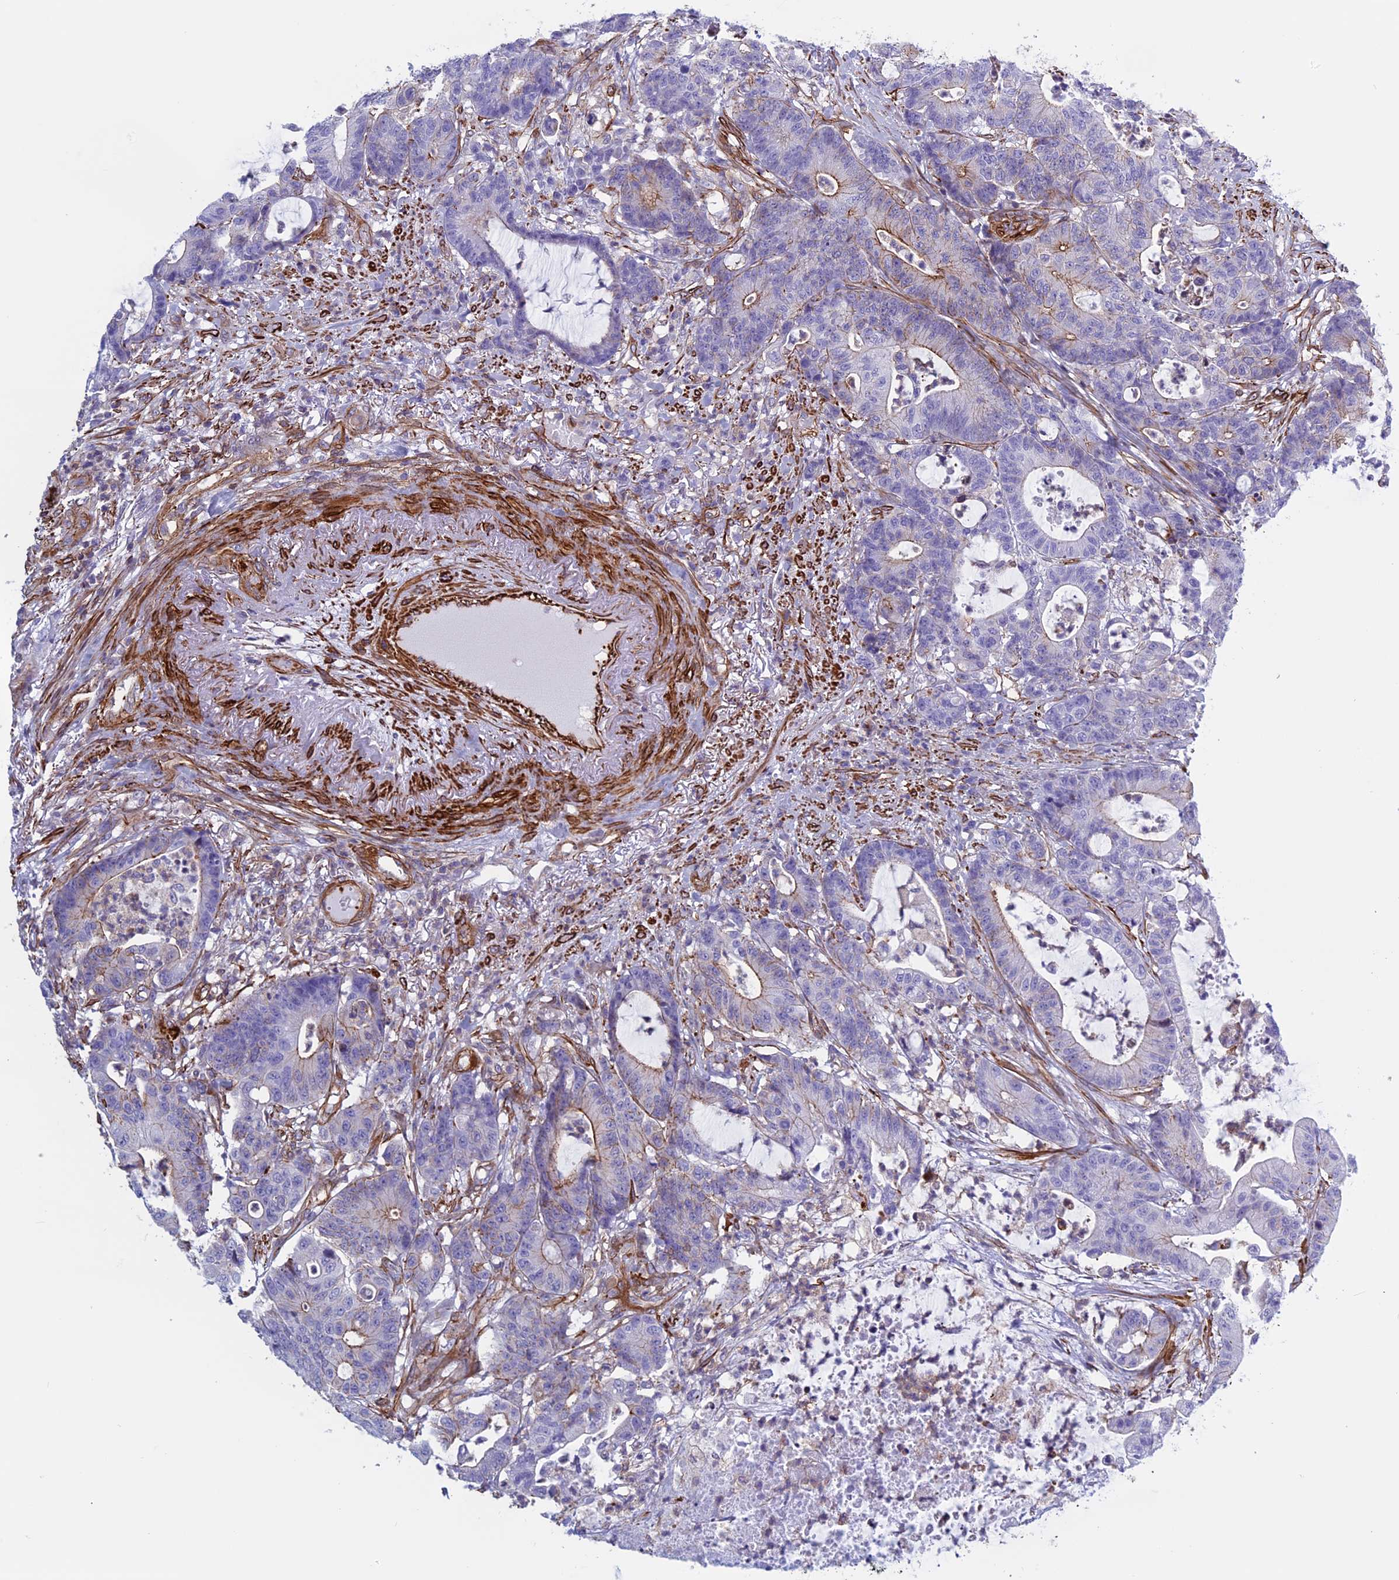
{"staining": {"intensity": "moderate", "quantity": "<25%", "location": "cytoplasmic/membranous"}, "tissue": "colorectal cancer", "cell_type": "Tumor cells", "image_type": "cancer", "snomed": [{"axis": "morphology", "description": "Adenocarcinoma, NOS"}, {"axis": "topography", "description": "Colon"}], "caption": "Colorectal cancer (adenocarcinoma) stained for a protein demonstrates moderate cytoplasmic/membranous positivity in tumor cells.", "gene": "ANGPTL2", "patient": {"sex": "female", "age": 84}}